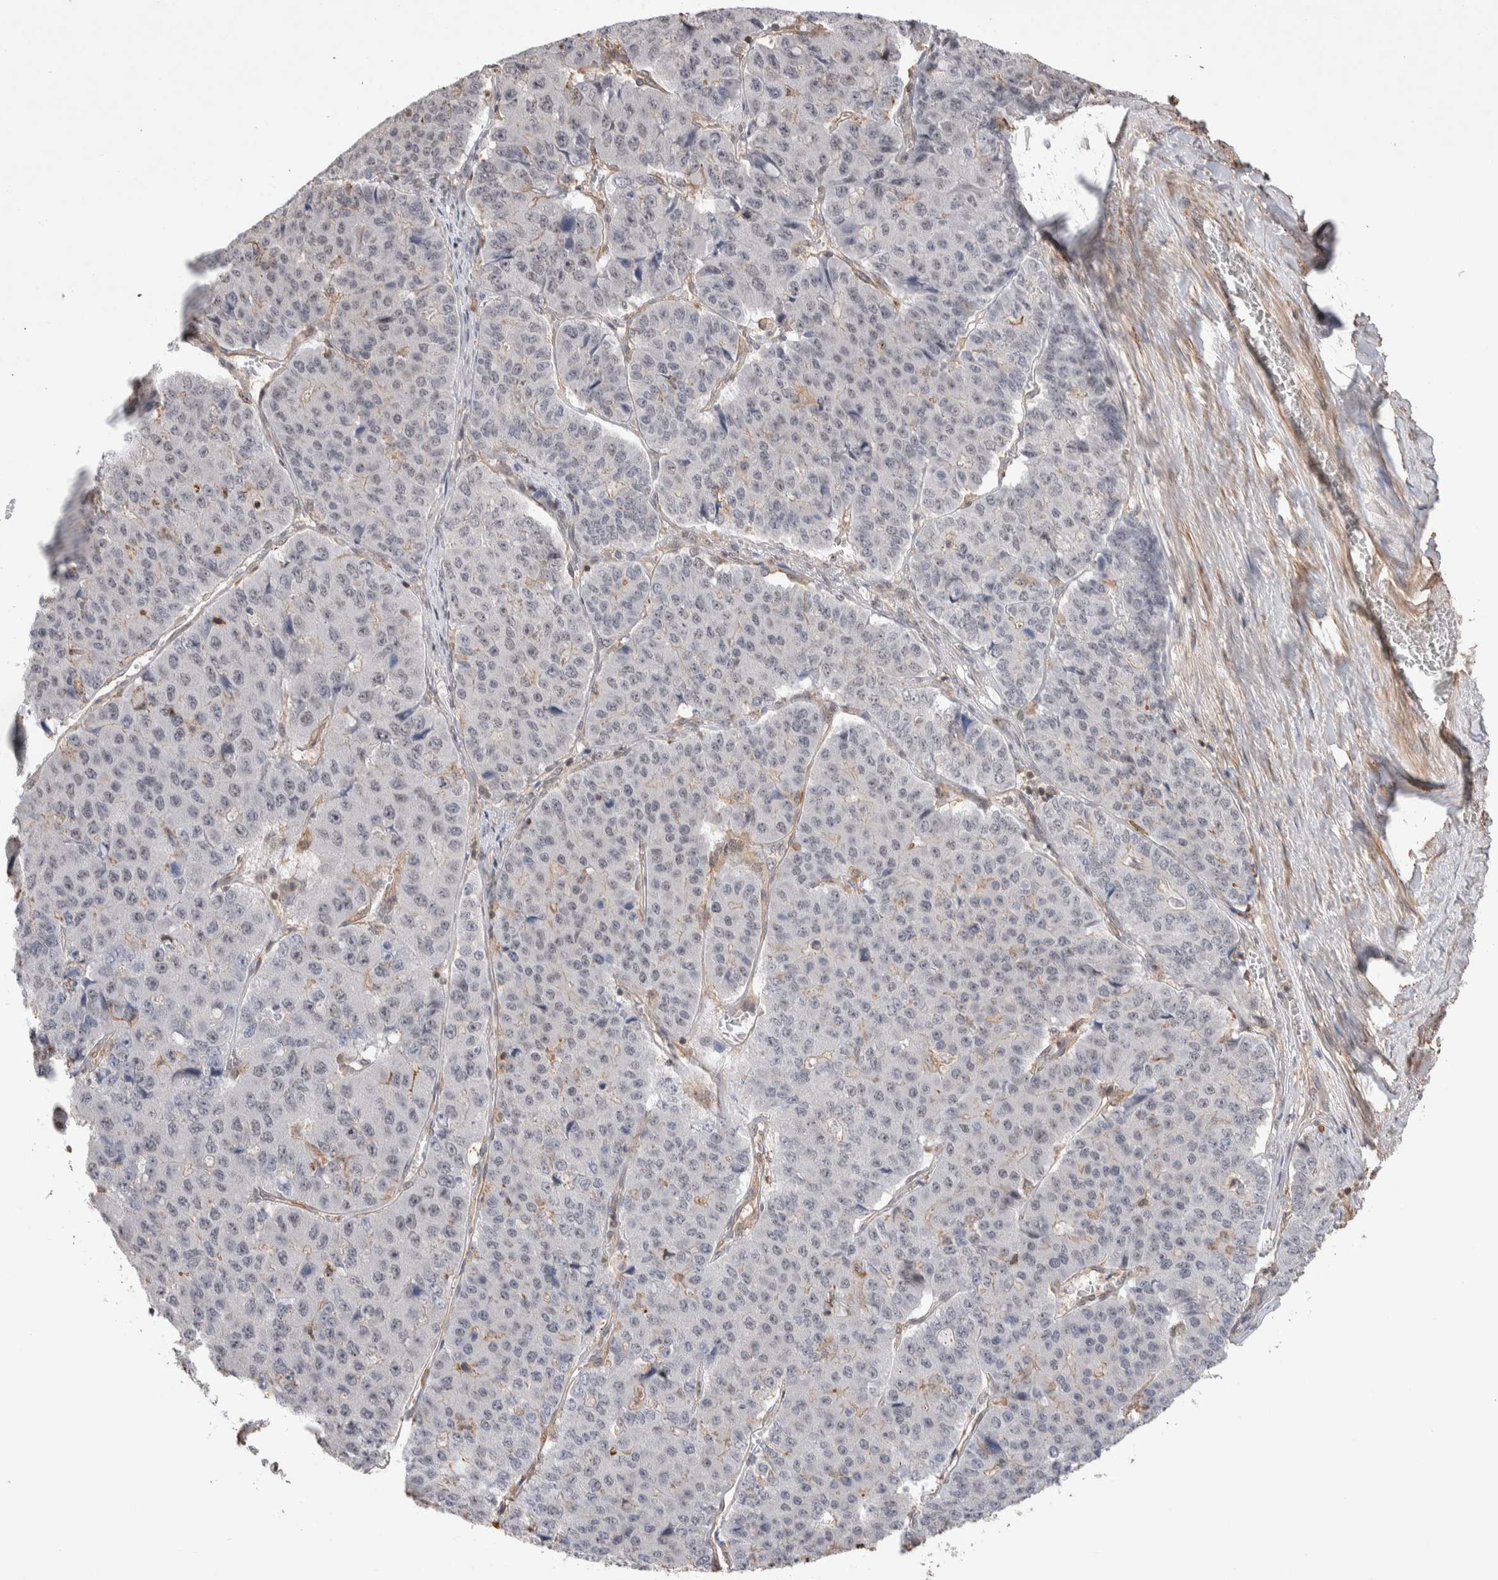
{"staining": {"intensity": "negative", "quantity": "none", "location": "none"}, "tissue": "pancreatic cancer", "cell_type": "Tumor cells", "image_type": "cancer", "snomed": [{"axis": "morphology", "description": "Adenocarcinoma, NOS"}, {"axis": "topography", "description": "Pancreas"}], "caption": "IHC histopathology image of human pancreatic cancer stained for a protein (brown), which displays no staining in tumor cells. (DAB (3,3'-diaminobenzidine) IHC with hematoxylin counter stain).", "gene": "ZNF704", "patient": {"sex": "male", "age": 50}}